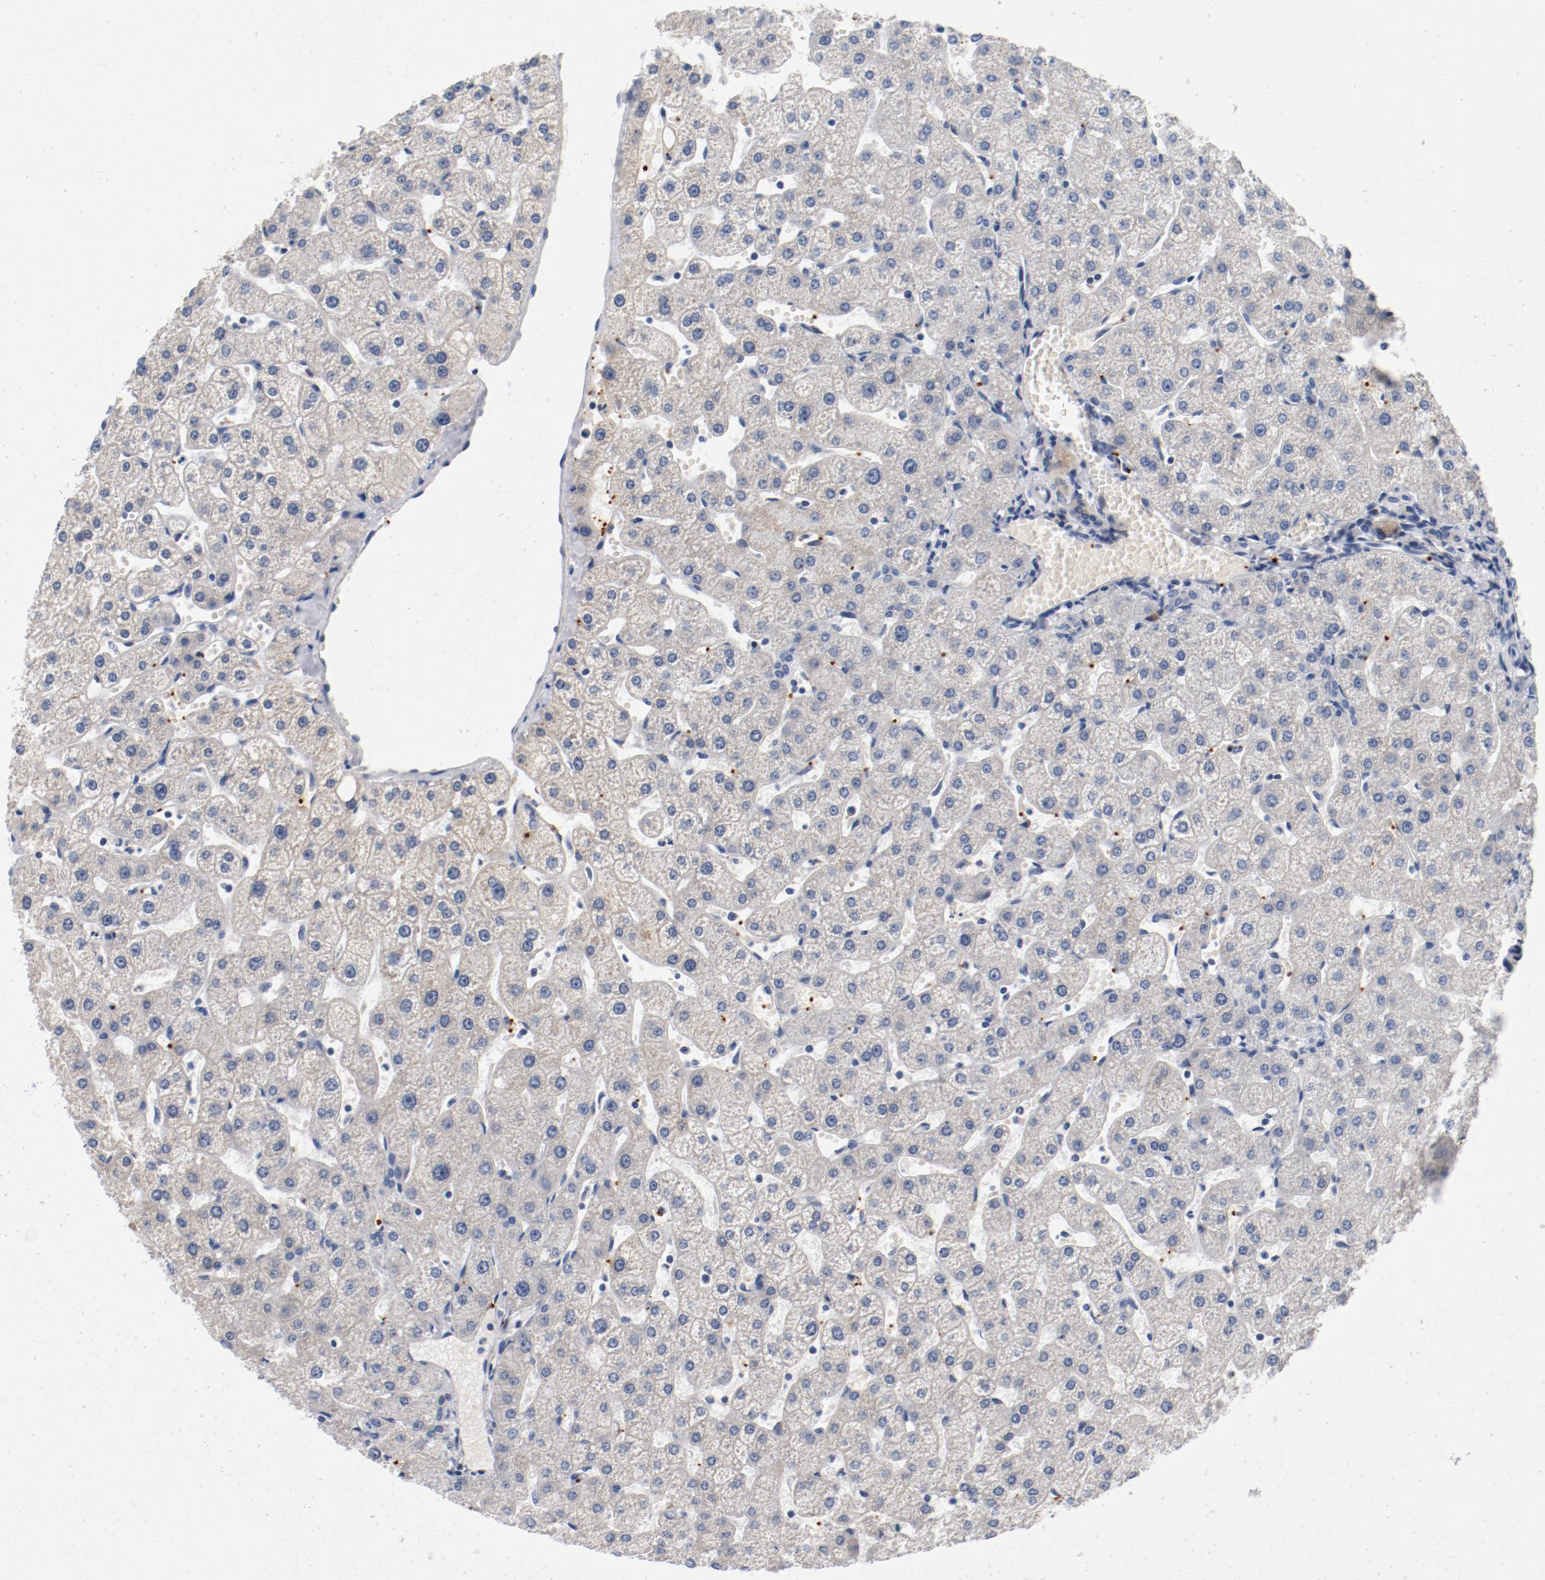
{"staining": {"intensity": "weak", "quantity": "<25%", "location": "cytoplasmic/membranous"}, "tissue": "liver", "cell_type": "Hepatocytes", "image_type": "normal", "snomed": [{"axis": "morphology", "description": "Normal tissue, NOS"}, {"axis": "topography", "description": "Liver"}], "caption": "Photomicrograph shows no significant protein staining in hepatocytes of normal liver. (Brightfield microscopy of DAB (3,3'-diaminobenzidine) immunohistochemistry at high magnification).", "gene": "PIM1", "patient": {"sex": "male", "age": 67}}